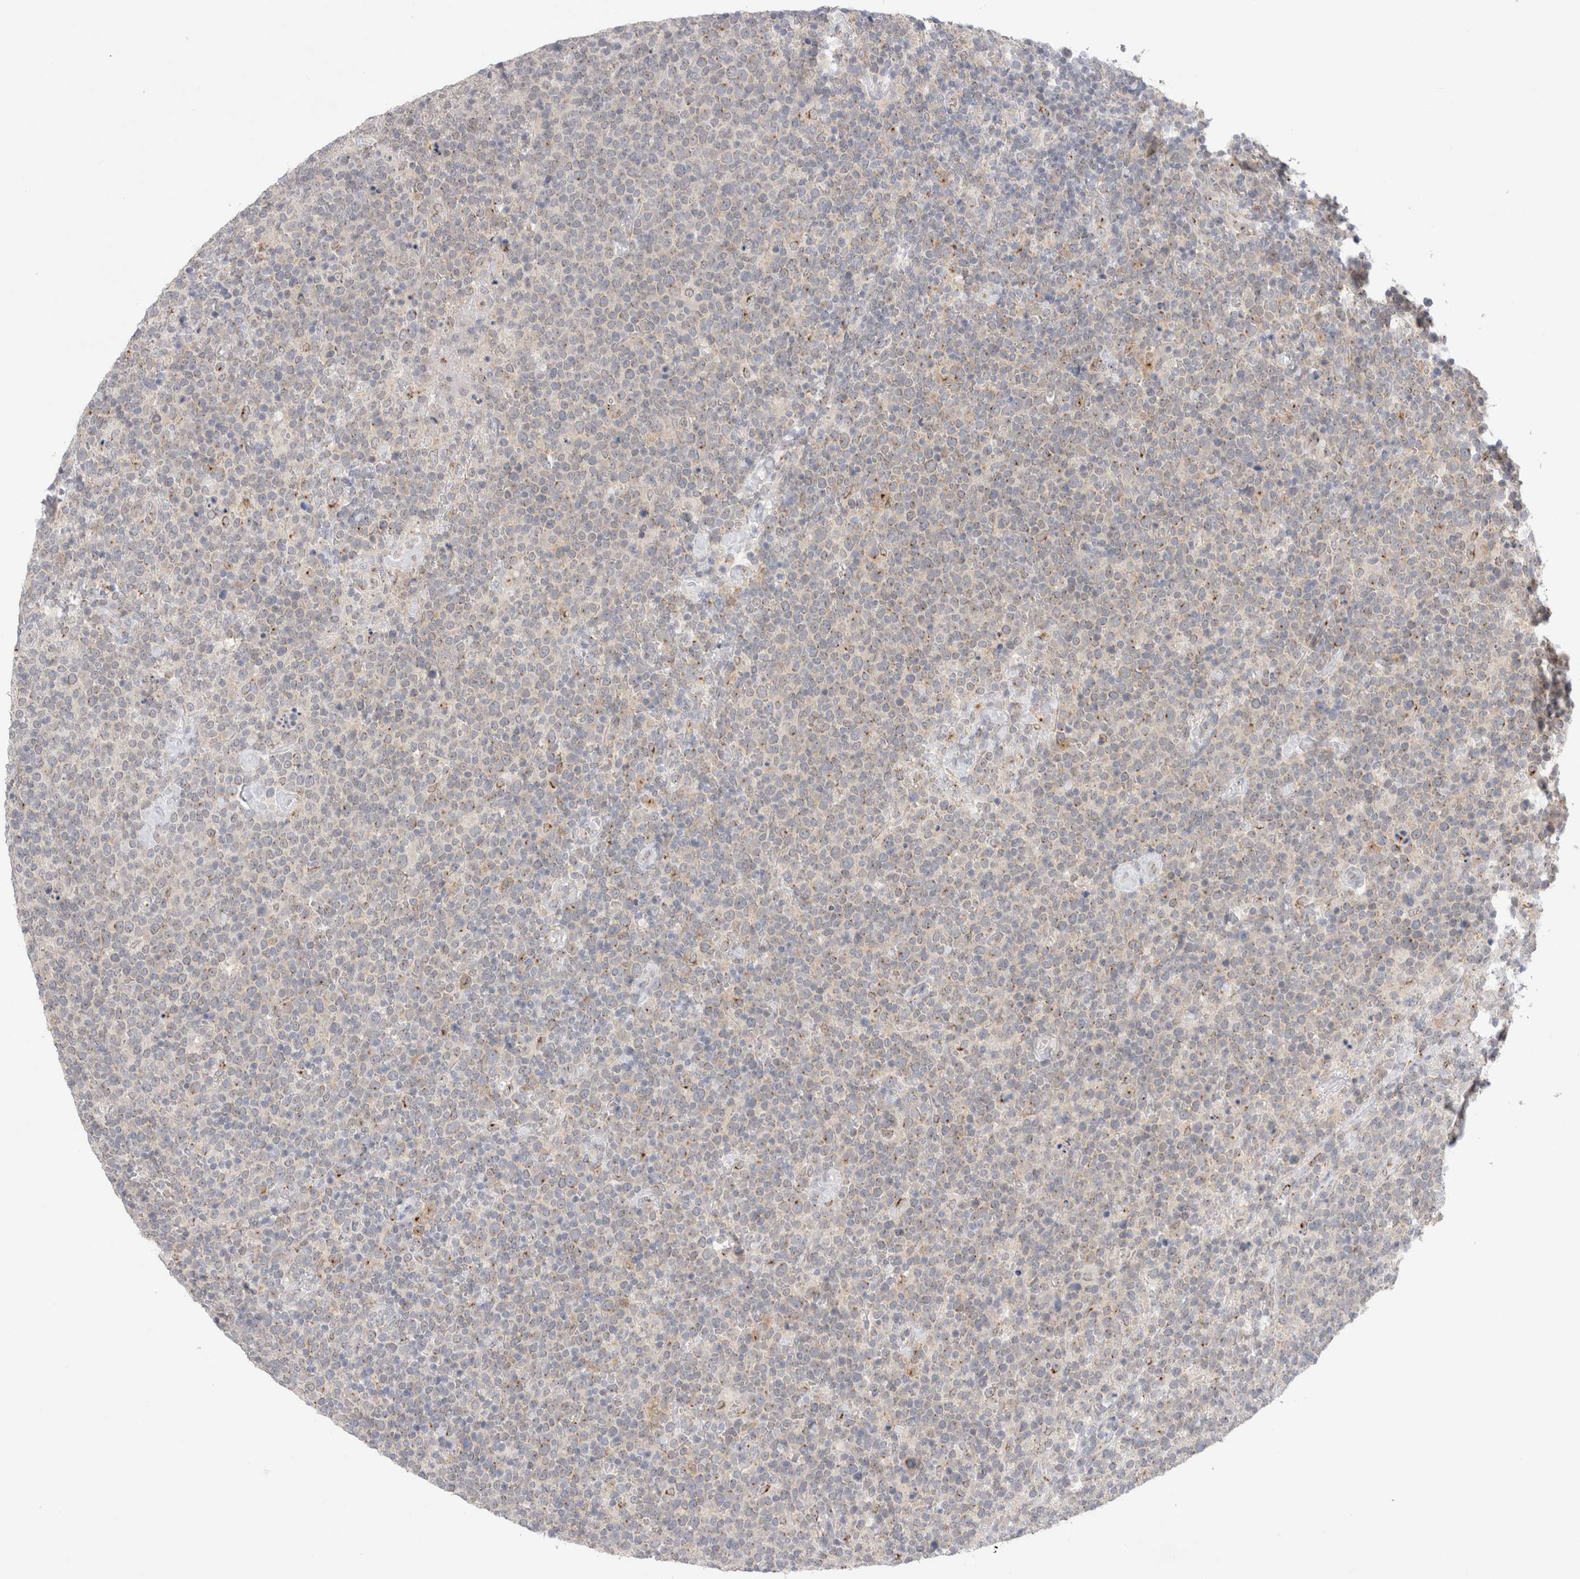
{"staining": {"intensity": "weak", "quantity": "<25%", "location": "cytoplasmic/membranous"}, "tissue": "lymphoma", "cell_type": "Tumor cells", "image_type": "cancer", "snomed": [{"axis": "morphology", "description": "Malignant lymphoma, non-Hodgkin's type, High grade"}, {"axis": "topography", "description": "Lymph node"}], "caption": "Human lymphoma stained for a protein using immunohistochemistry reveals no staining in tumor cells.", "gene": "BICD2", "patient": {"sex": "male", "age": 61}}